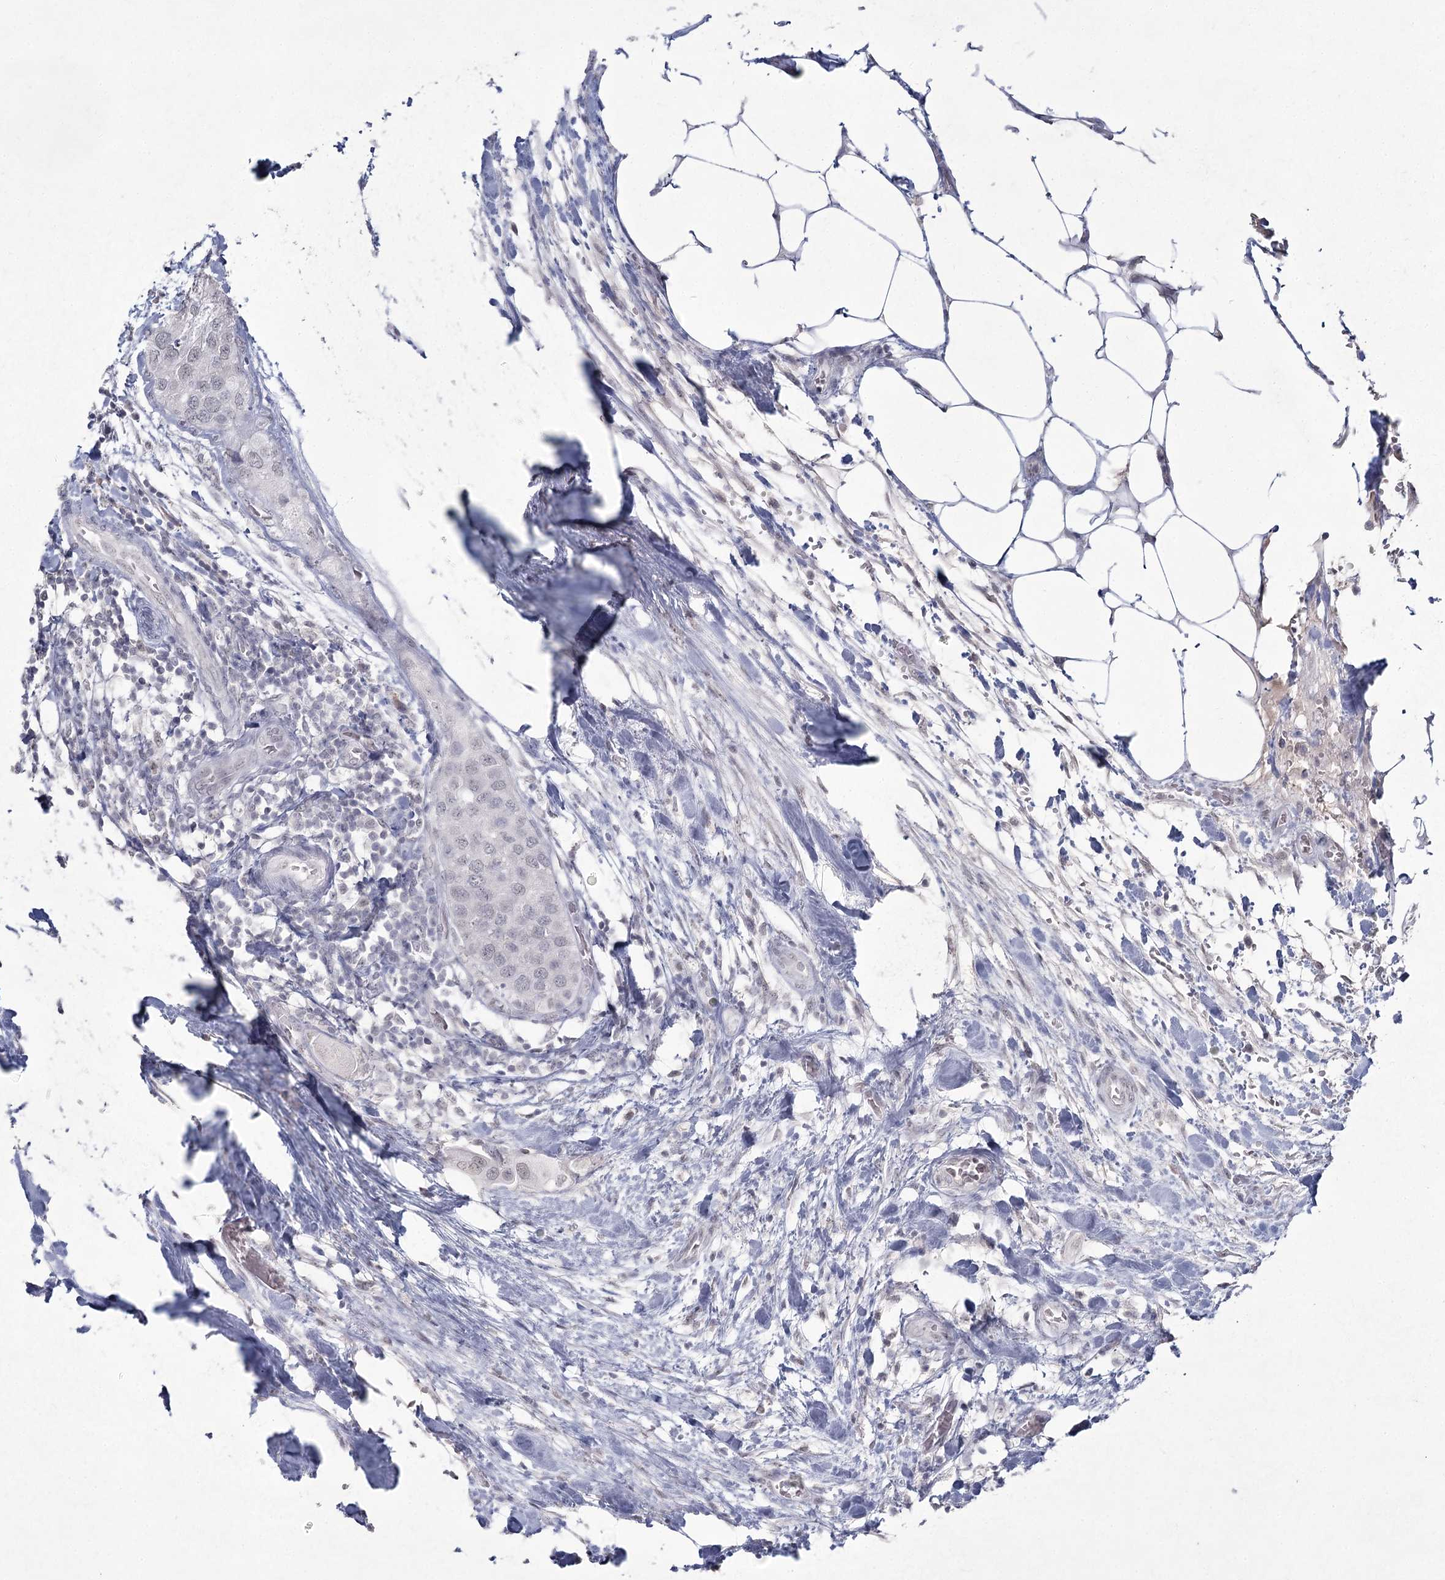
{"staining": {"intensity": "negative", "quantity": "none", "location": "none"}, "tissue": "urothelial cancer", "cell_type": "Tumor cells", "image_type": "cancer", "snomed": [{"axis": "morphology", "description": "Urothelial carcinoma, High grade"}, {"axis": "topography", "description": "Urinary bladder"}], "caption": "High magnification brightfield microscopy of urothelial cancer stained with DAB (brown) and counterstained with hematoxylin (blue): tumor cells show no significant staining.", "gene": "LY6G5C", "patient": {"sex": "male", "age": 64}}